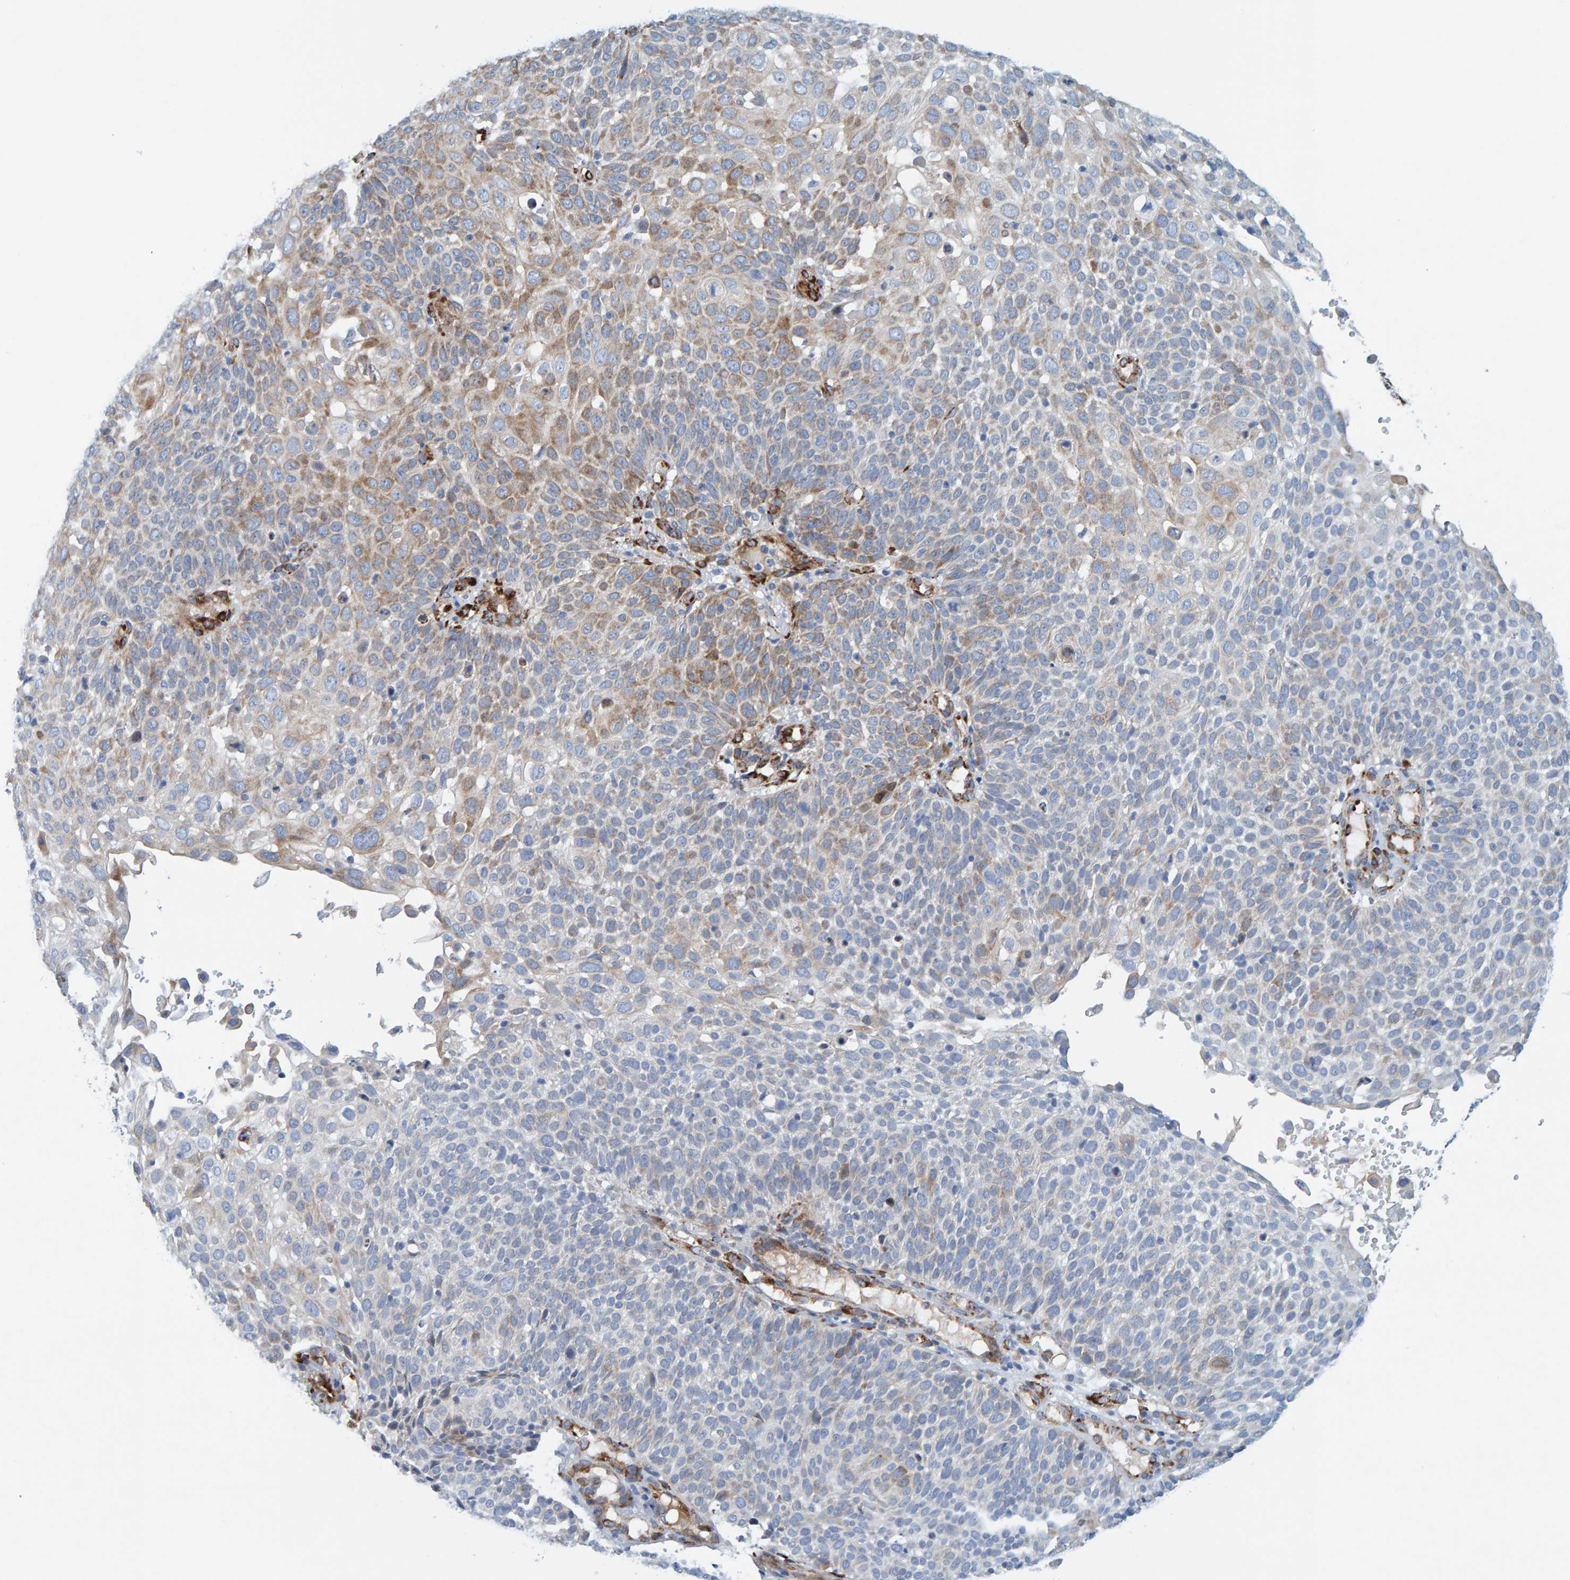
{"staining": {"intensity": "moderate", "quantity": "<25%", "location": "cytoplasmic/membranous"}, "tissue": "cervical cancer", "cell_type": "Tumor cells", "image_type": "cancer", "snomed": [{"axis": "morphology", "description": "Squamous cell carcinoma, NOS"}, {"axis": "topography", "description": "Cervix"}], "caption": "Tumor cells exhibit low levels of moderate cytoplasmic/membranous staining in approximately <25% of cells in cervical squamous cell carcinoma.", "gene": "MMP16", "patient": {"sex": "female", "age": 74}}